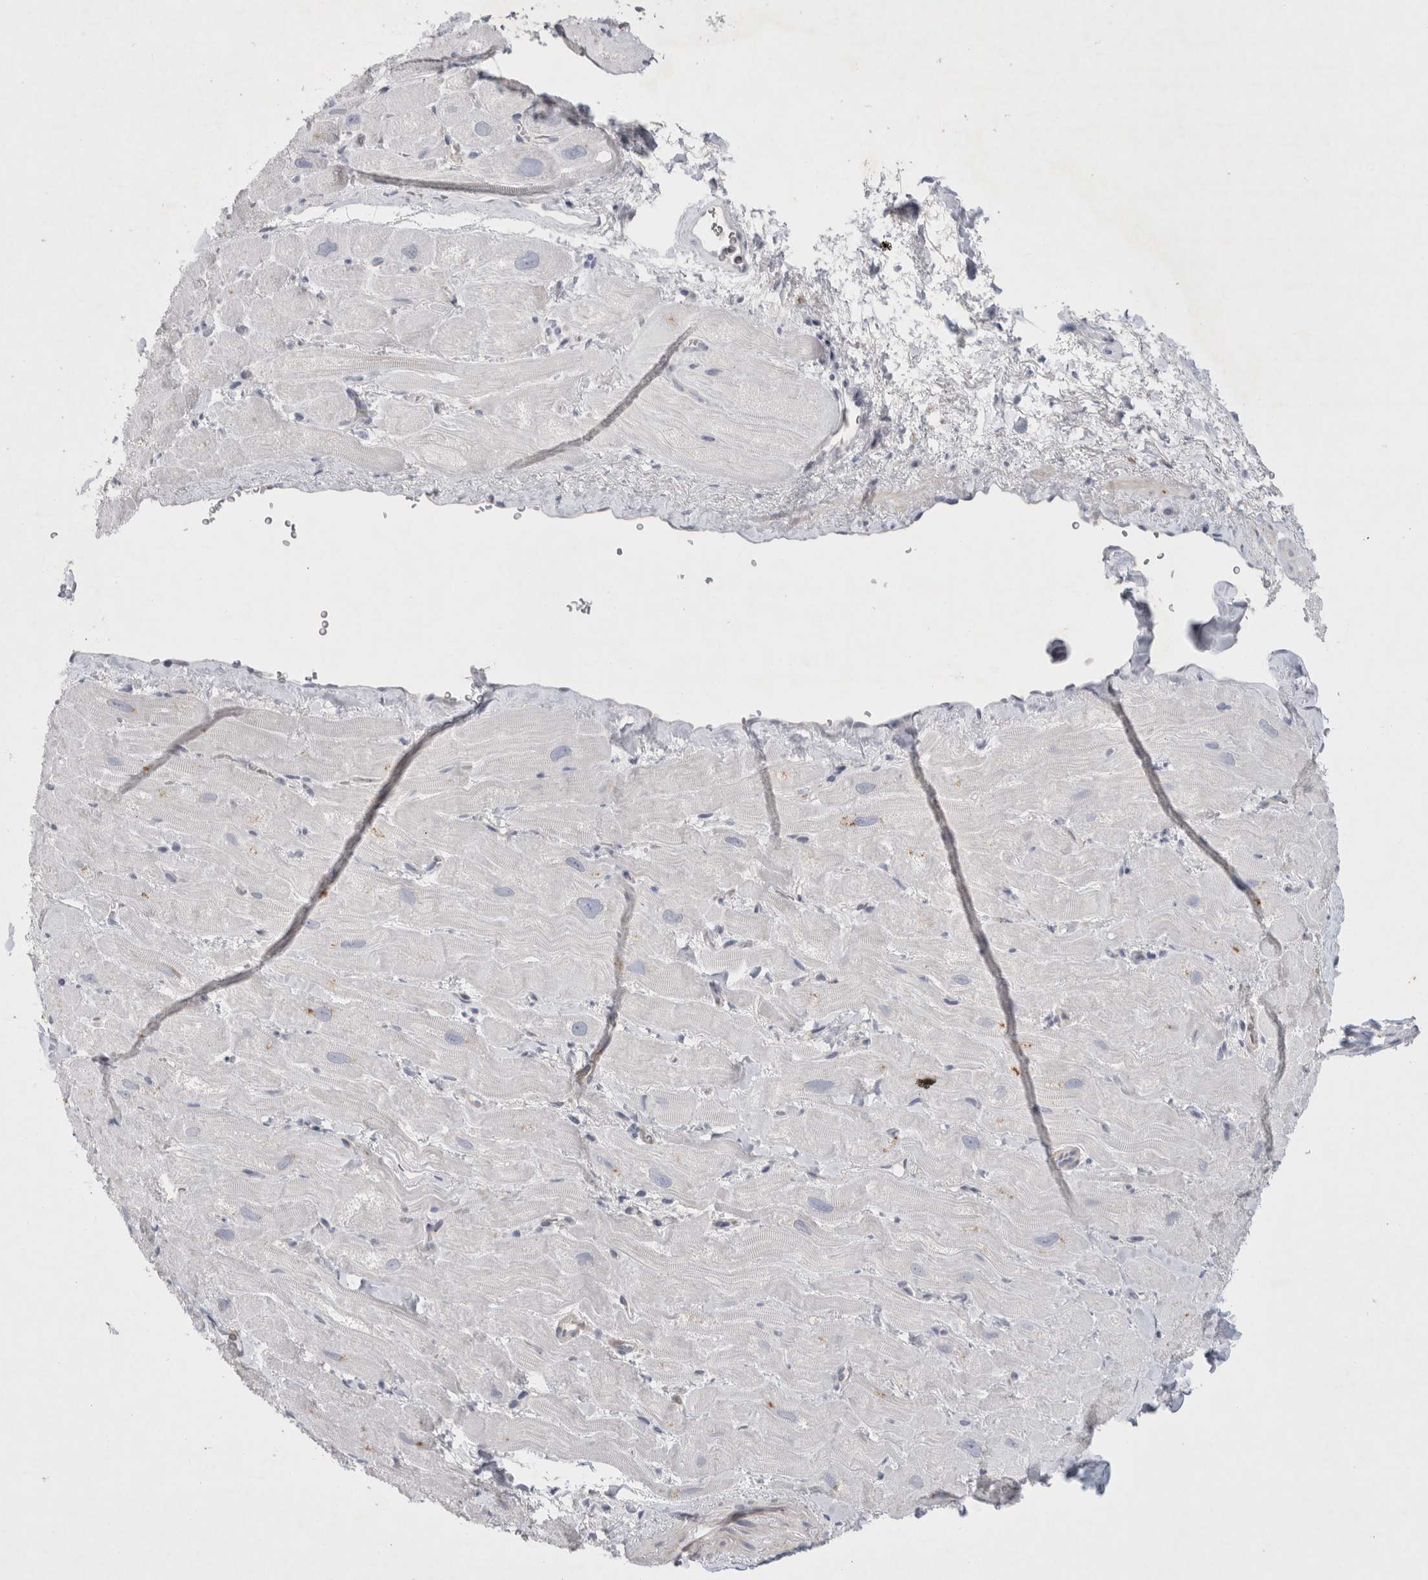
{"staining": {"intensity": "weak", "quantity": "<25%", "location": "cytoplasmic/membranous"}, "tissue": "heart muscle", "cell_type": "Cardiomyocytes", "image_type": "normal", "snomed": [{"axis": "morphology", "description": "Normal tissue, NOS"}, {"axis": "topography", "description": "Heart"}], "caption": "A histopathology image of heart muscle stained for a protein reveals no brown staining in cardiomyocytes.", "gene": "GAA", "patient": {"sex": "male", "age": 49}}